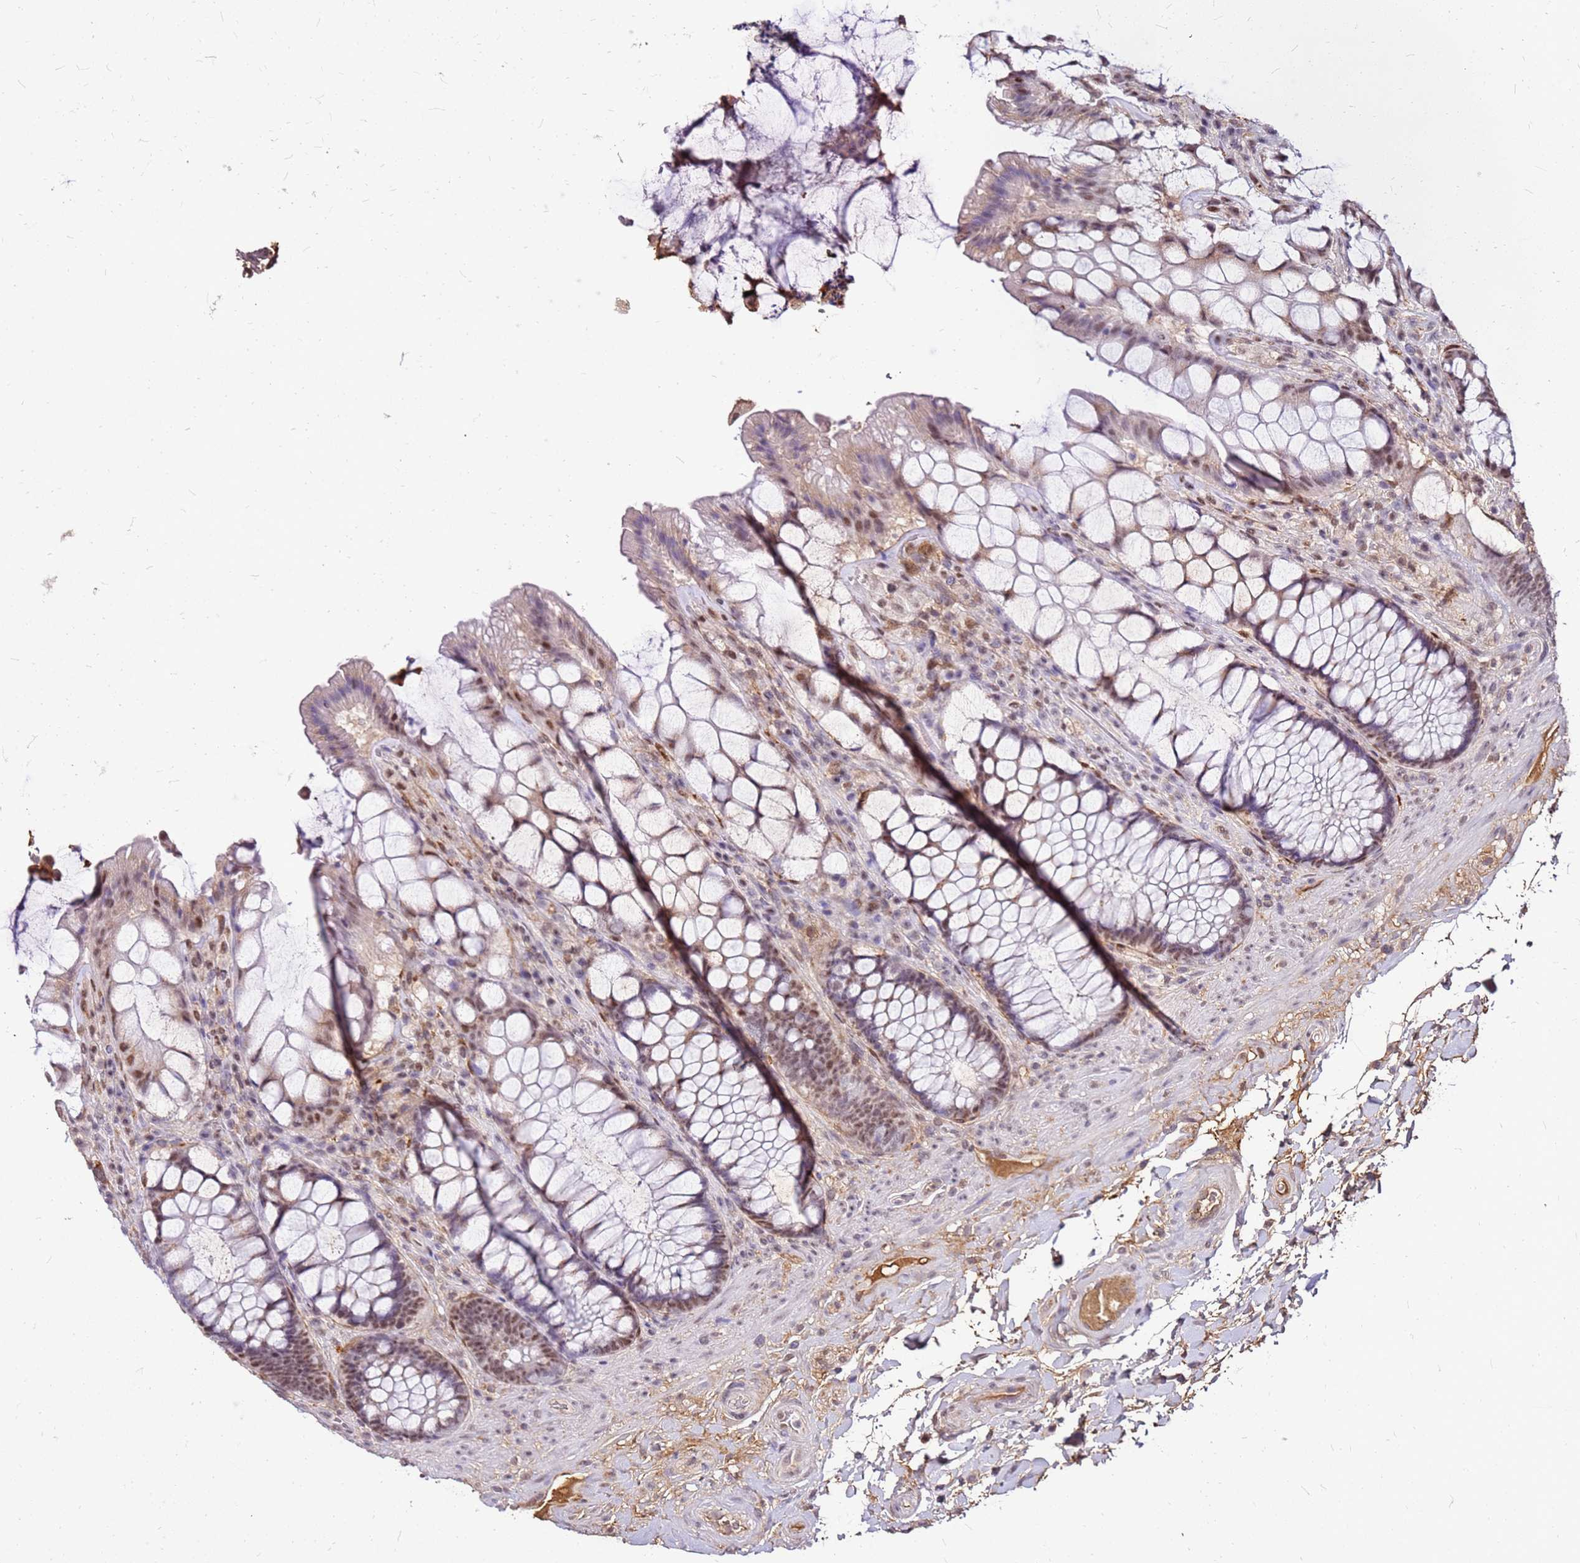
{"staining": {"intensity": "moderate", "quantity": "25%-75%", "location": "cytoplasmic/membranous,nuclear"}, "tissue": "rectum", "cell_type": "Glandular cells", "image_type": "normal", "snomed": [{"axis": "morphology", "description": "Normal tissue, NOS"}, {"axis": "topography", "description": "Rectum"}], "caption": "High-power microscopy captured an immunohistochemistry micrograph of unremarkable rectum, revealing moderate cytoplasmic/membranous,nuclear positivity in about 25%-75% of glandular cells.", "gene": "ALDH1A3", "patient": {"sex": "female", "age": 58}}